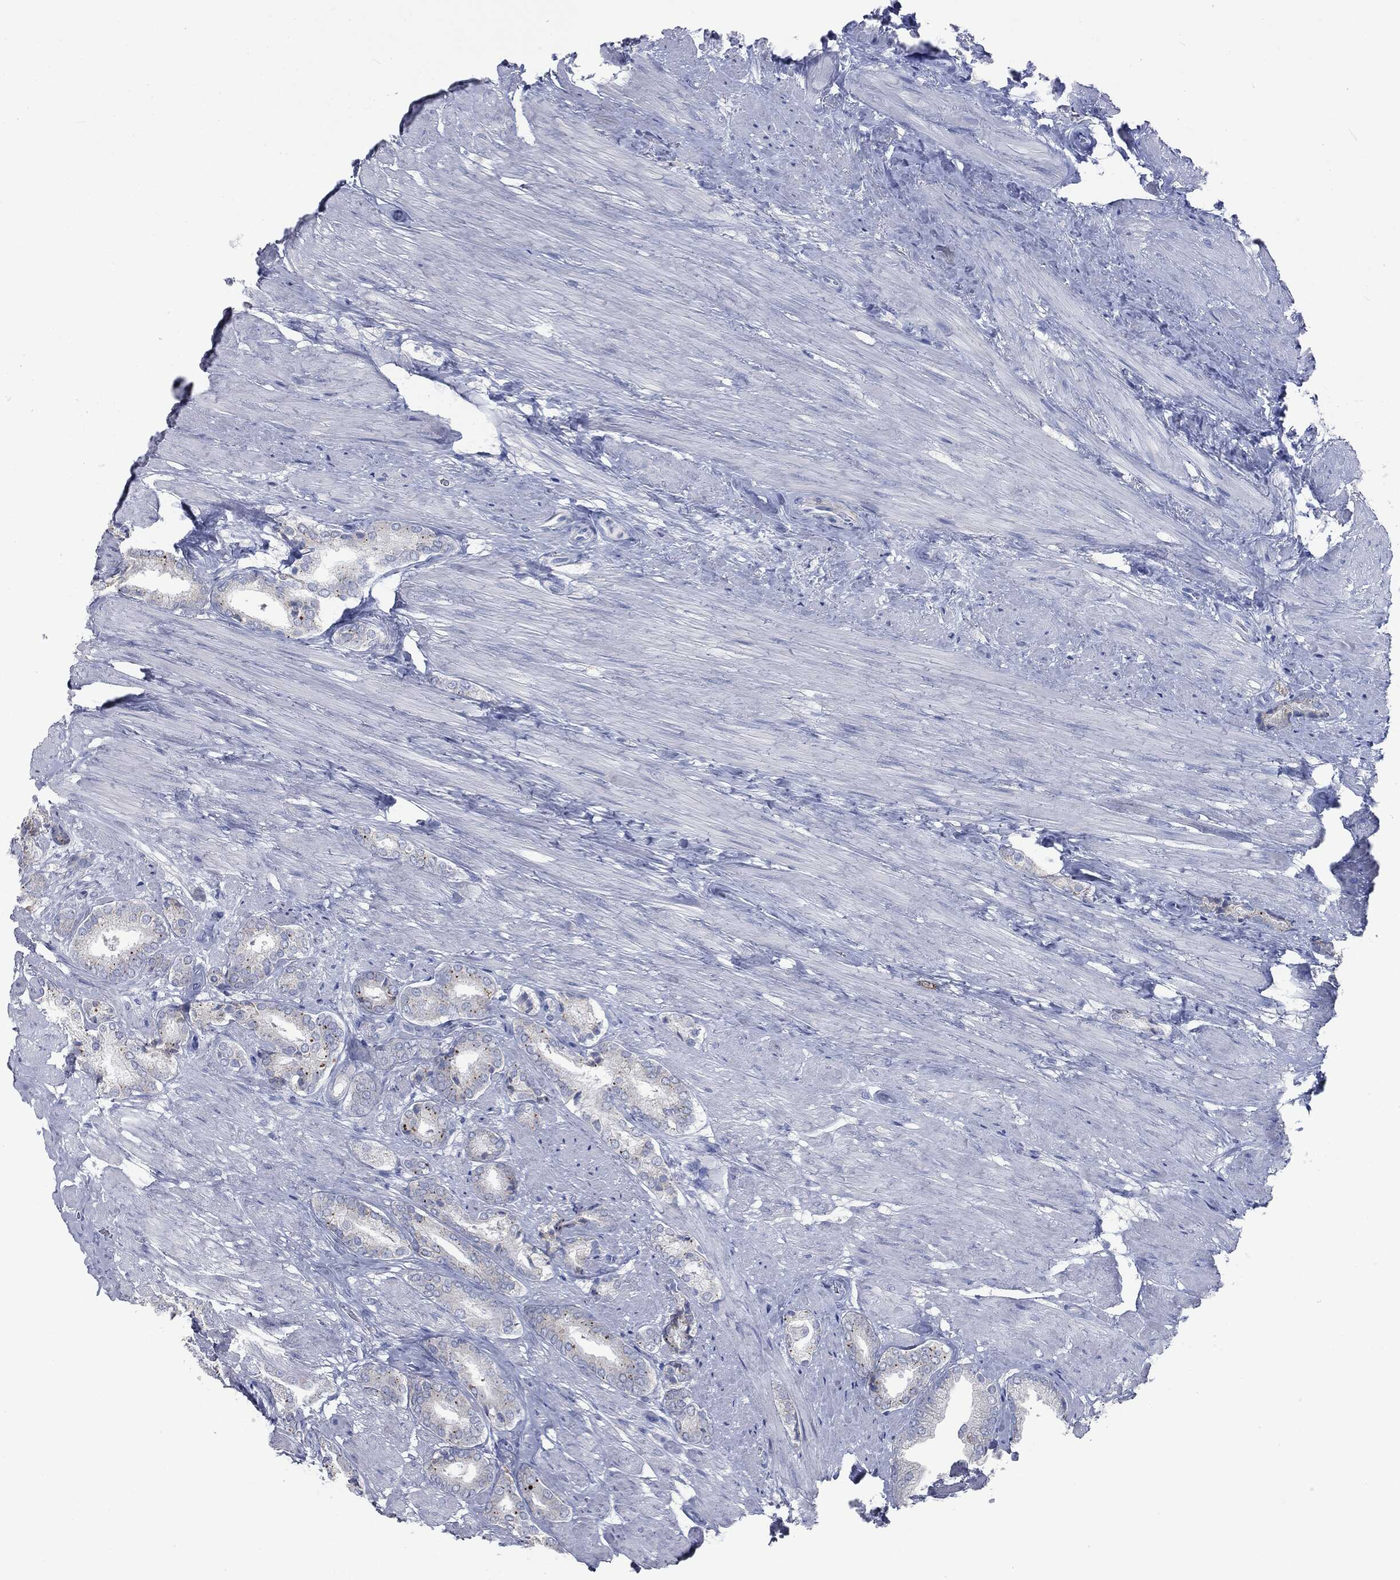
{"staining": {"intensity": "negative", "quantity": "none", "location": "none"}, "tissue": "prostate cancer", "cell_type": "Tumor cells", "image_type": "cancer", "snomed": [{"axis": "morphology", "description": "Adenocarcinoma, High grade"}, {"axis": "topography", "description": "Prostate"}], "caption": "Tumor cells are negative for brown protein staining in prostate adenocarcinoma (high-grade).", "gene": "CAV3", "patient": {"sex": "male", "age": 56}}